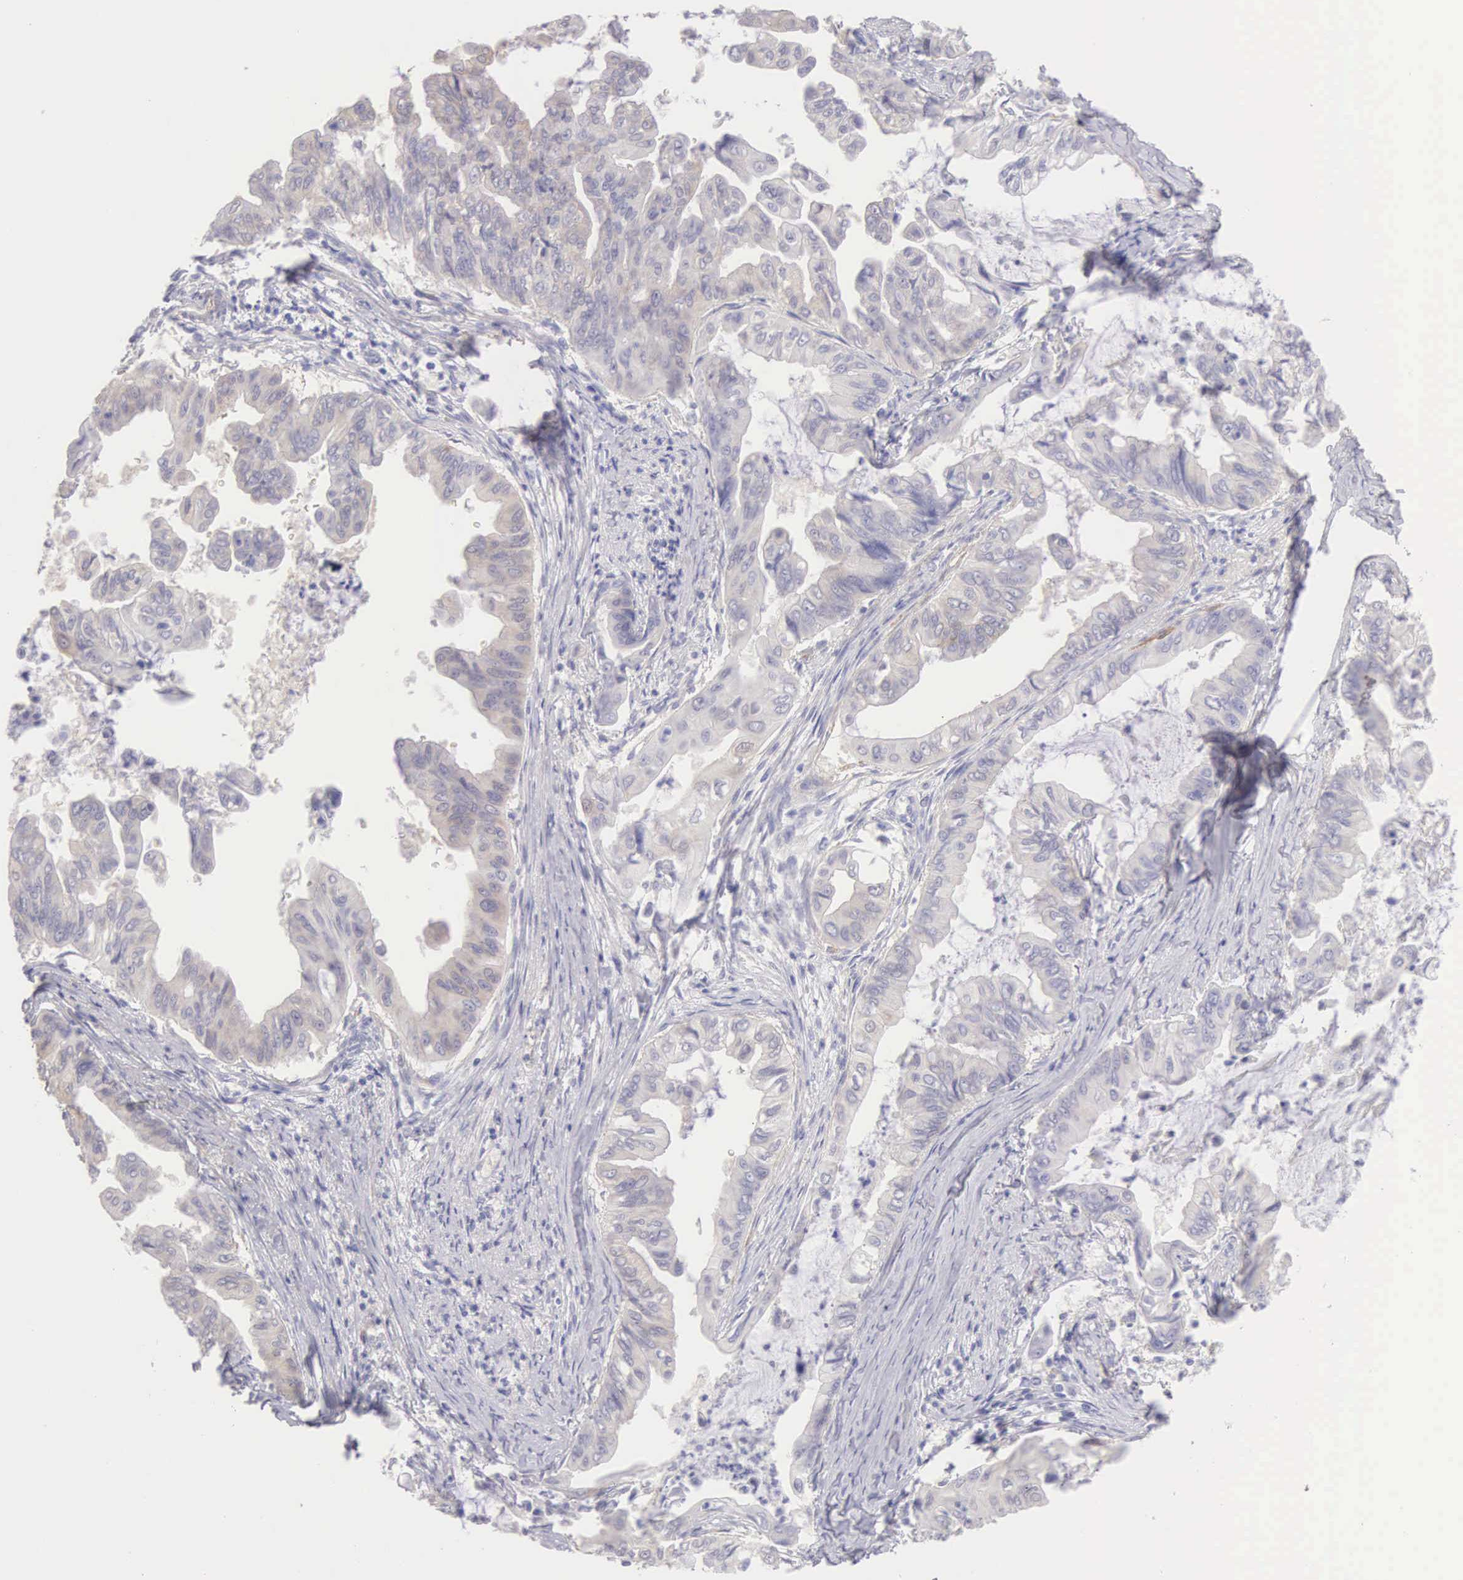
{"staining": {"intensity": "weak", "quantity": "<25%", "location": "cytoplasmic/membranous"}, "tissue": "stomach cancer", "cell_type": "Tumor cells", "image_type": "cancer", "snomed": [{"axis": "morphology", "description": "Adenocarcinoma, NOS"}, {"axis": "topography", "description": "Stomach, upper"}], "caption": "Tumor cells are negative for brown protein staining in stomach cancer (adenocarcinoma). (Immunohistochemistry, brightfield microscopy, high magnification).", "gene": "ARFGAP3", "patient": {"sex": "male", "age": 80}}